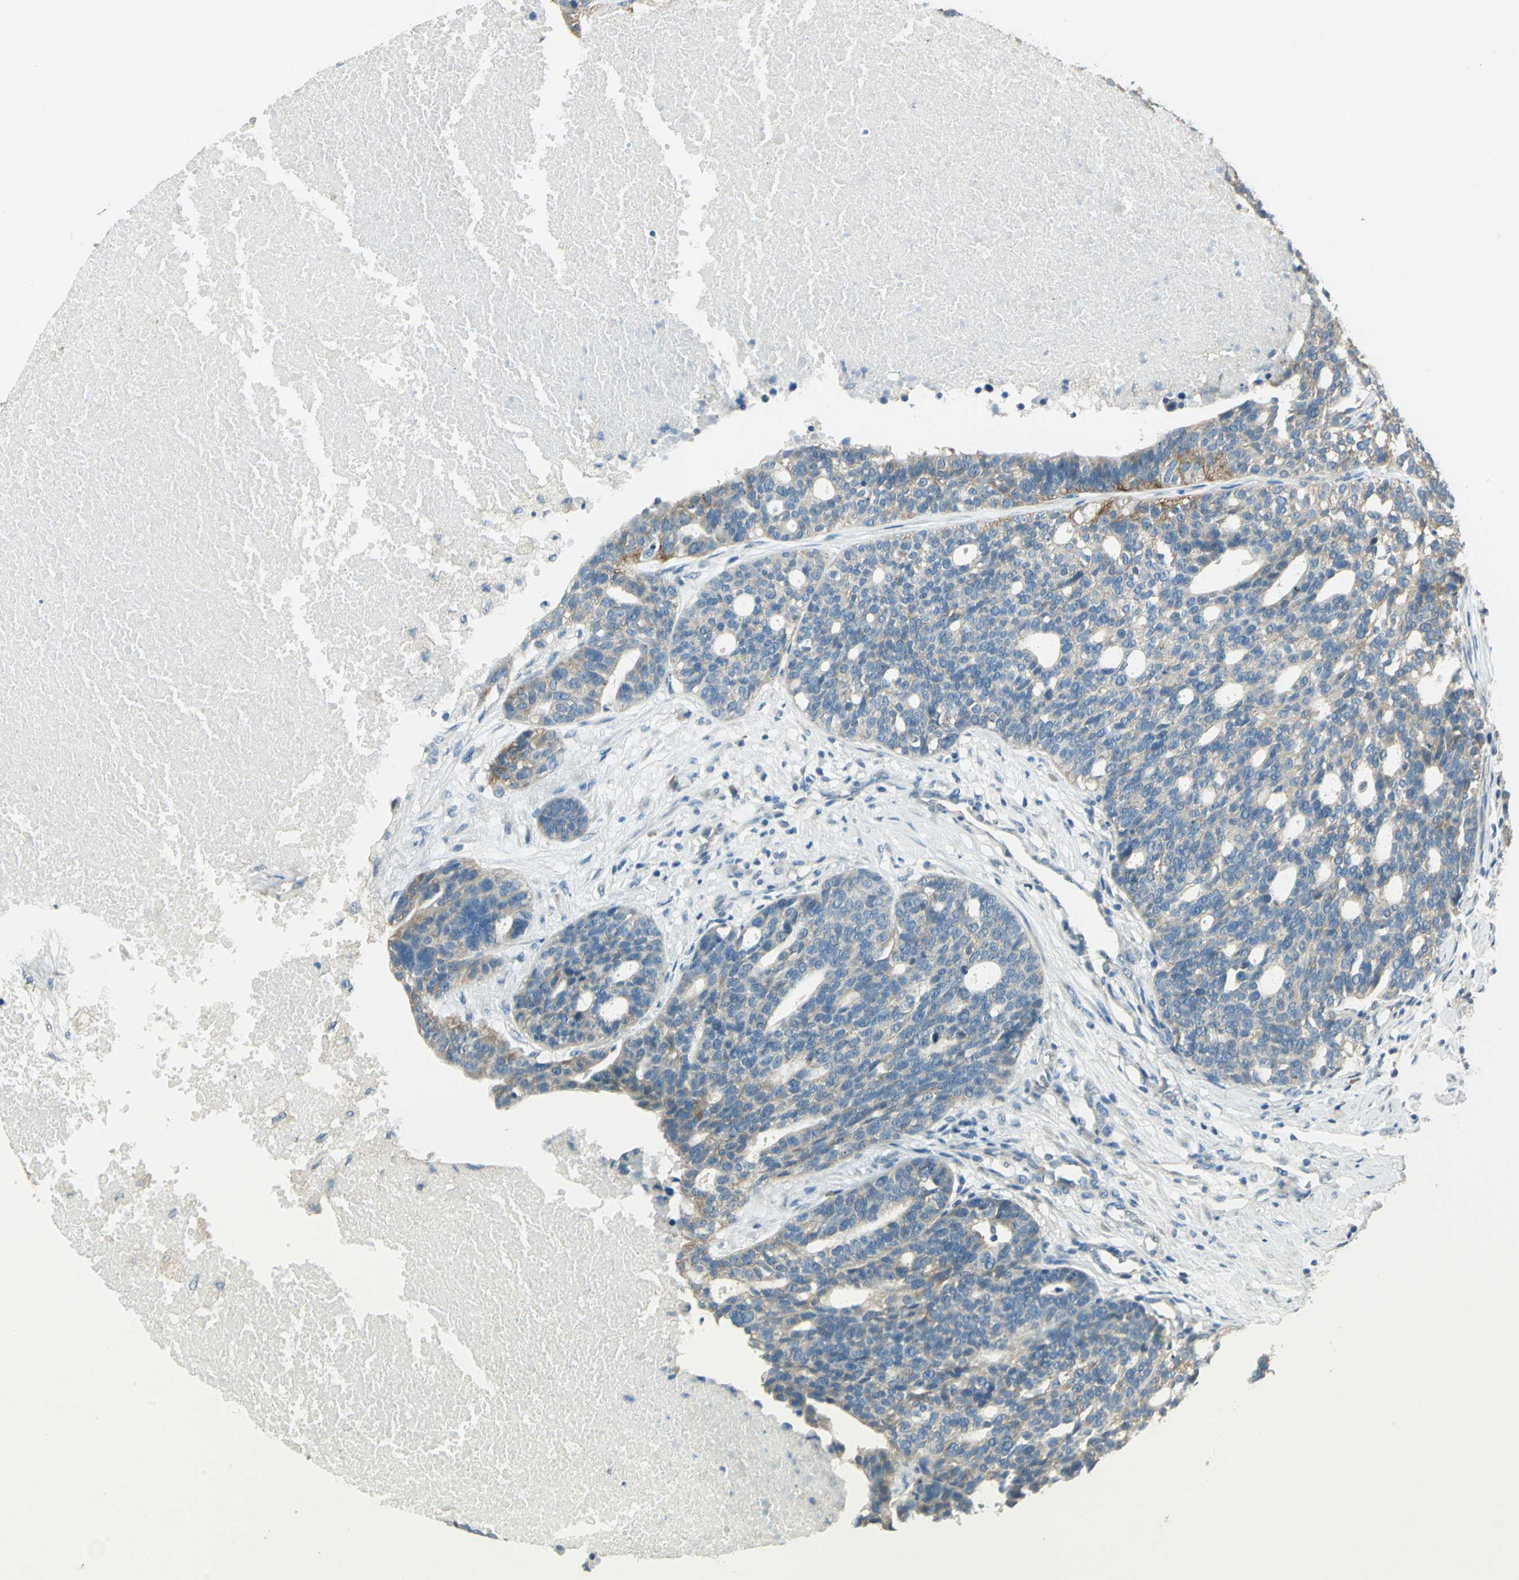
{"staining": {"intensity": "weak", "quantity": "25%-75%", "location": "cytoplasmic/membranous"}, "tissue": "ovarian cancer", "cell_type": "Tumor cells", "image_type": "cancer", "snomed": [{"axis": "morphology", "description": "Cystadenocarcinoma, serous, NOS"}, {"axis": "topography", "description": "Ovary"}], "caption": "Ovarian cancer (serous cystadenocarcinoma) stained for a protein displays weak cytoplasmic/membranous positivity in tumor cells.", "gene": "SHC2", "patient": {"sex": "female", "age": 59}}